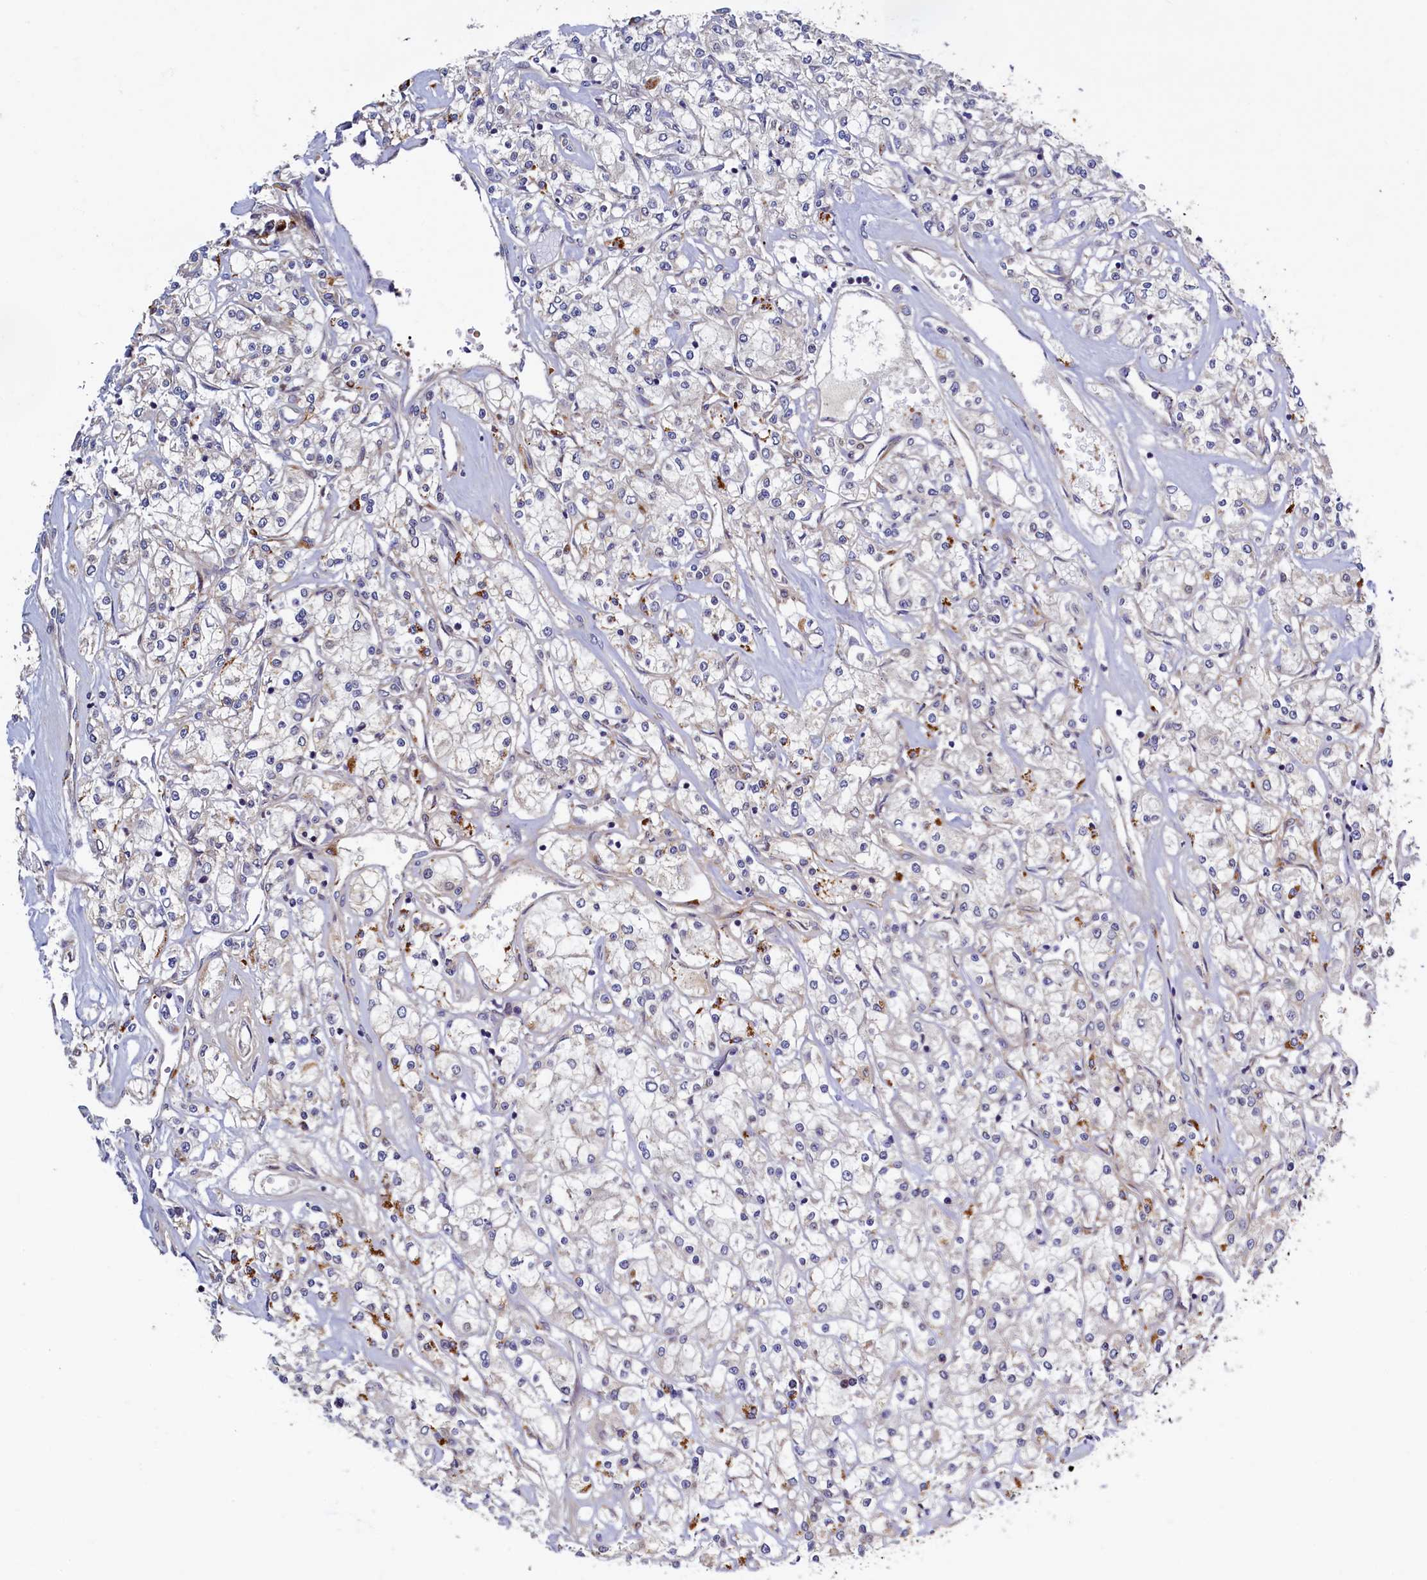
{"staining": {"intensity": "weak", "quantity": "25%-75%", "location": "cytoplasmic/membranous"}, "tissue": "renal cancer", "cell_type": "Tumor cells", "image_type": "cancer", "snomed": [{"axis": "morphology", "description": "Adenocarcinoma, NOS"}, {"axis": "topography", "description": "Kidney"}], "caption": "An image of renal cancer stained for a protein reveals weak cytoplasmic/membranous brown staining in tumor cells.", "gene": "SLC16A14", "patient": {"sex": "female", "age": 59}}